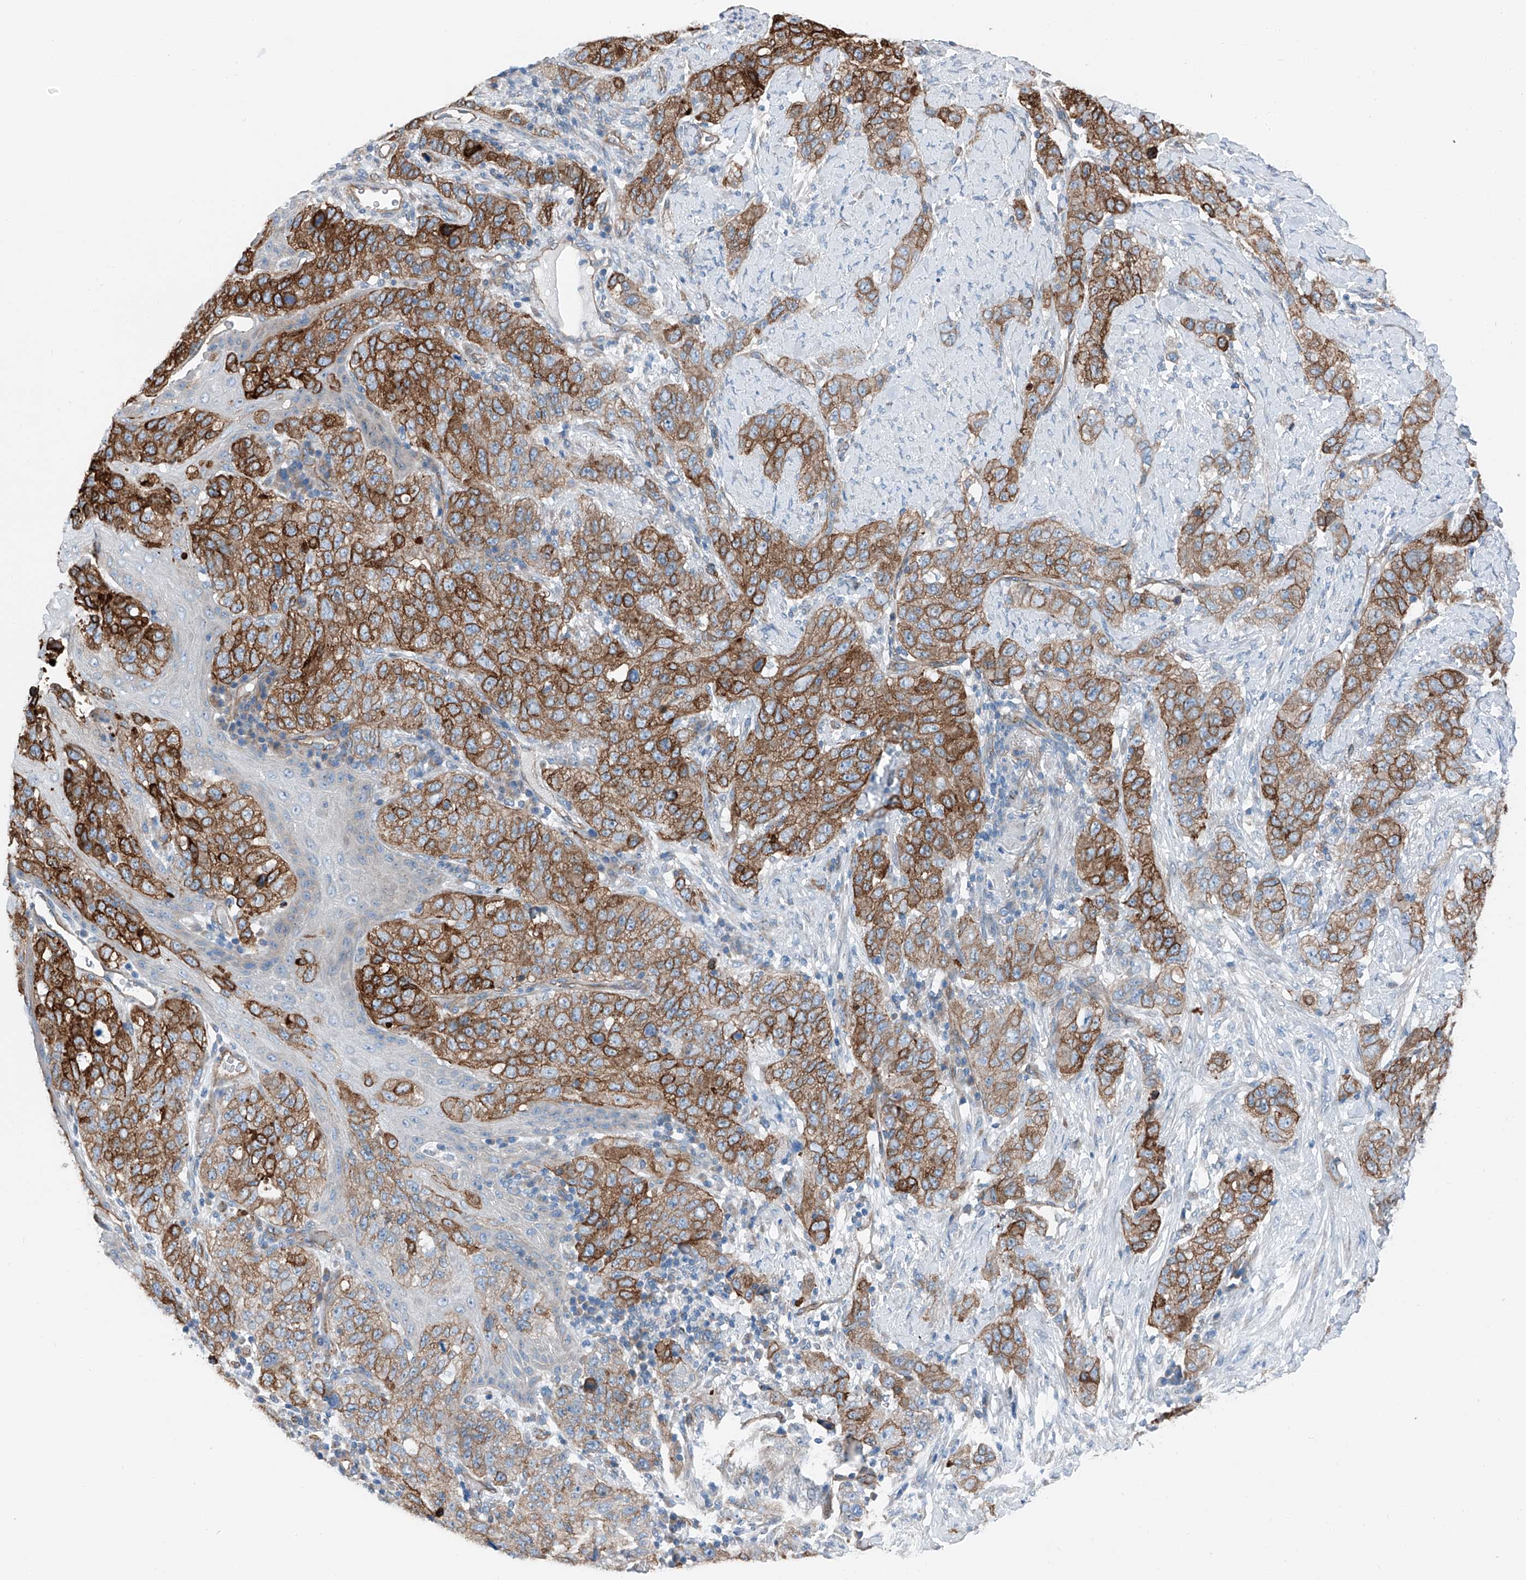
{"staining": {"intensity": "moderate", "quantity": ">75%", "location": "cytoplasmic/membranous"}, "tissue": "stomach cancer", "cell_type": "Tumor cells", "image_type": "cancer", "snomed": [{"axis": "morphology", "description": "Adenocarcinoma, NOS"}, {"axis": "topography", "description": "Stomach"}], "caption": "Immunohistochemistry (DAB (3,3'-diaminobenzidine)) staining of stomach adenocarcinoma demonstrates moderate cytoplasmic/membranous protein expression in about >75% of tumor cells.", "gene": "THEMIS2", "patient": {"sex": "male", "age": 48}}